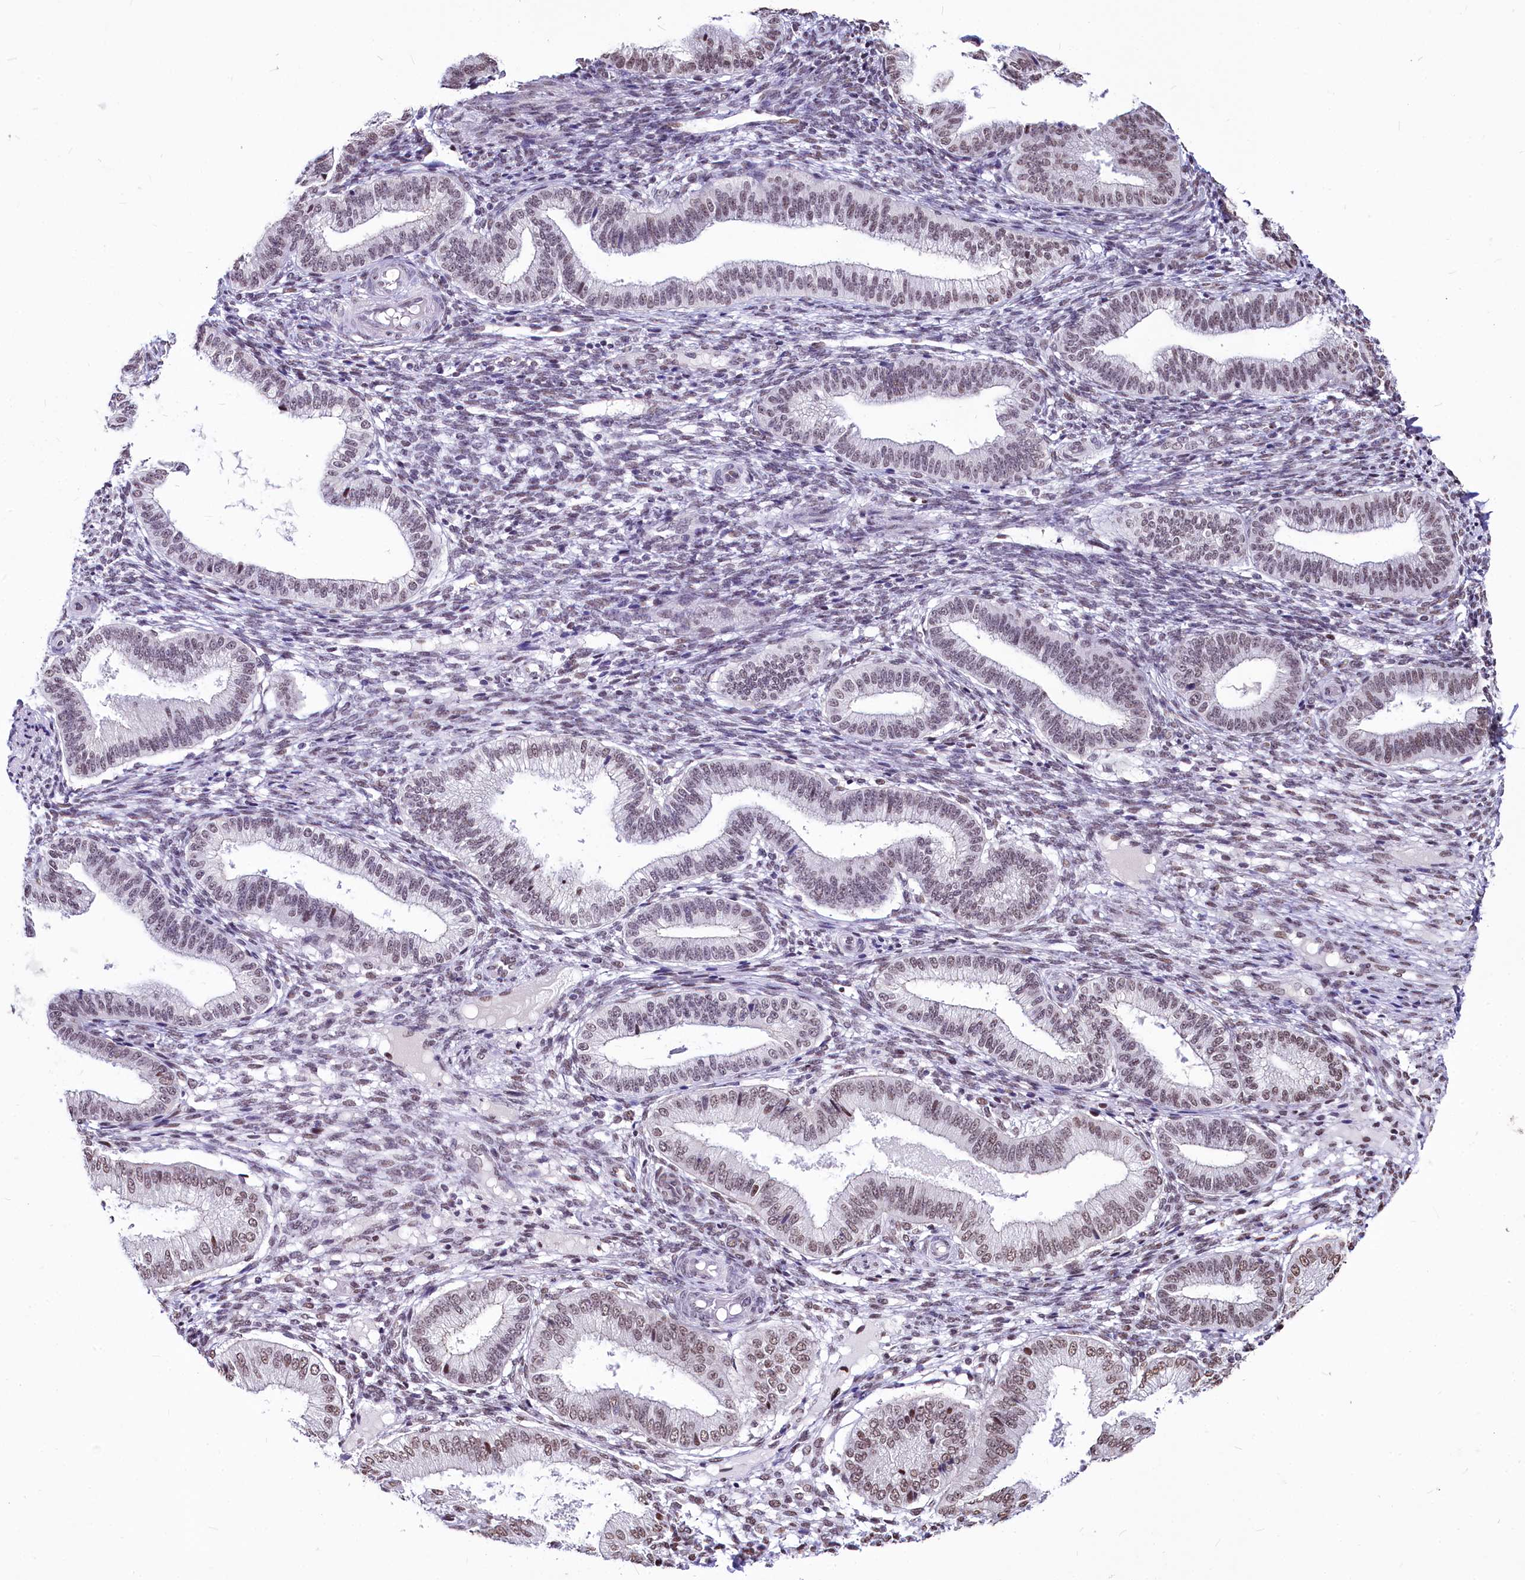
{"staining": {"intensity": "weak", "quantity": "<25%", "location": "nuclear"}, "tissue": "endometrium", "cell_type": "Cells in endometrial stroma", "image_type": "normal", "snomed": [{"axis": "morphology", "description": "Normal tissue, NOS"}, {"axis": "topography", "description": "Endometrium"}], "caption": "IHC photomicrograph of normal human endometrium stained for a protein (brown), which shows no staining in cells in endometrial stroma. Brightfield microscopy of IHC stained with DAB (3,3'-diaminobenzidine) (brown) and hematoxylin (blue), captured at high magnification.", "gene": "PARPBP", "patient": {"sex": "female", "age": 39}}